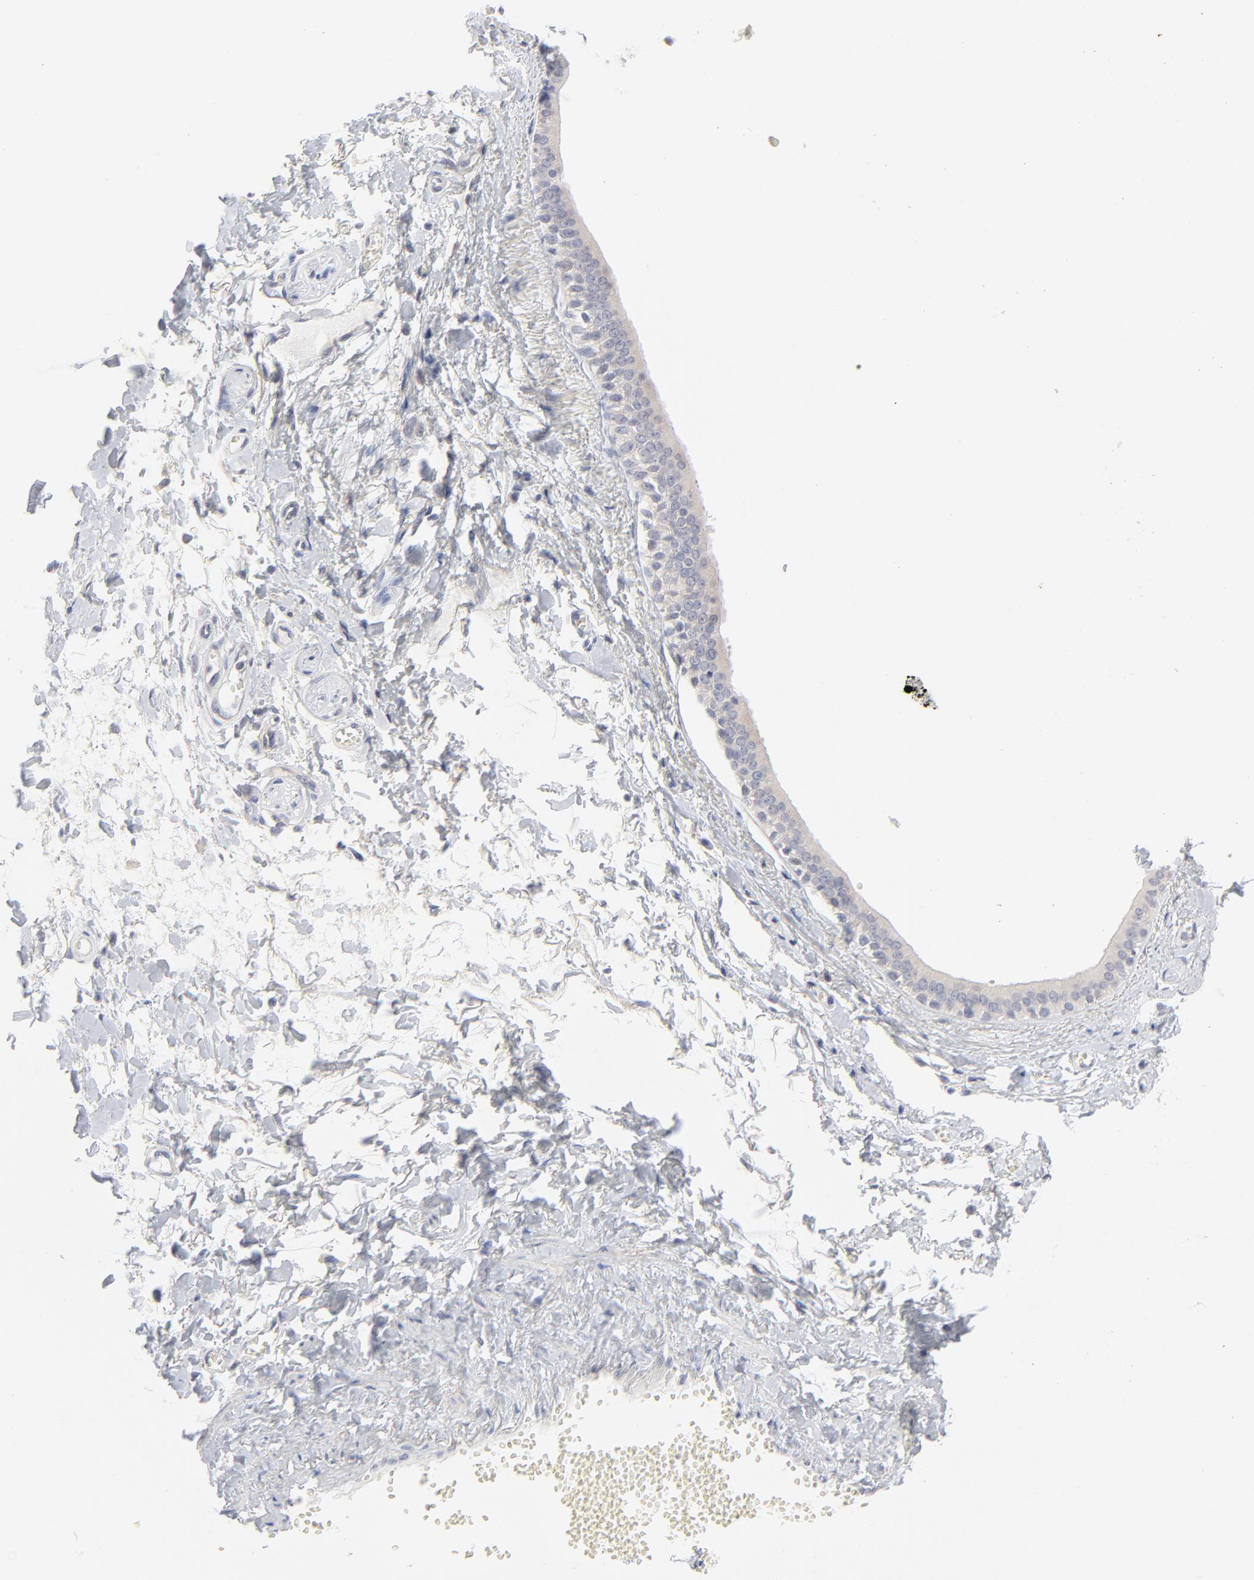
{"staining": {"intensity": "negative", "quantity": "none", "location": "none"}, "tissue": "adipose tissue", "cell_type": "Adipocytes", "image_type": "normal", "snomed": [{"axis": "morphology", "description": "Normal tissue, NOS"}, {"axis": "morphology", "description": "Inflammation, NOS"}, {"axis": "topography", "description": "Salivary gland"}, {"axis": "topography", "description": "Peripheral nerve tissue"}], "caption": "A high-resolution micrograph shows immunohistochemistry (IHC) staining of normal adipose tissue, which shows no significant positivity in adipocytes. The staining was performed using DAB to visualize the protein expression in brown, while the nuclei were stained in blue with hematoxylin (Magnification: 20x).", "gene": "SLC16A1", "patient": {"sex": "female", "age": 75}}